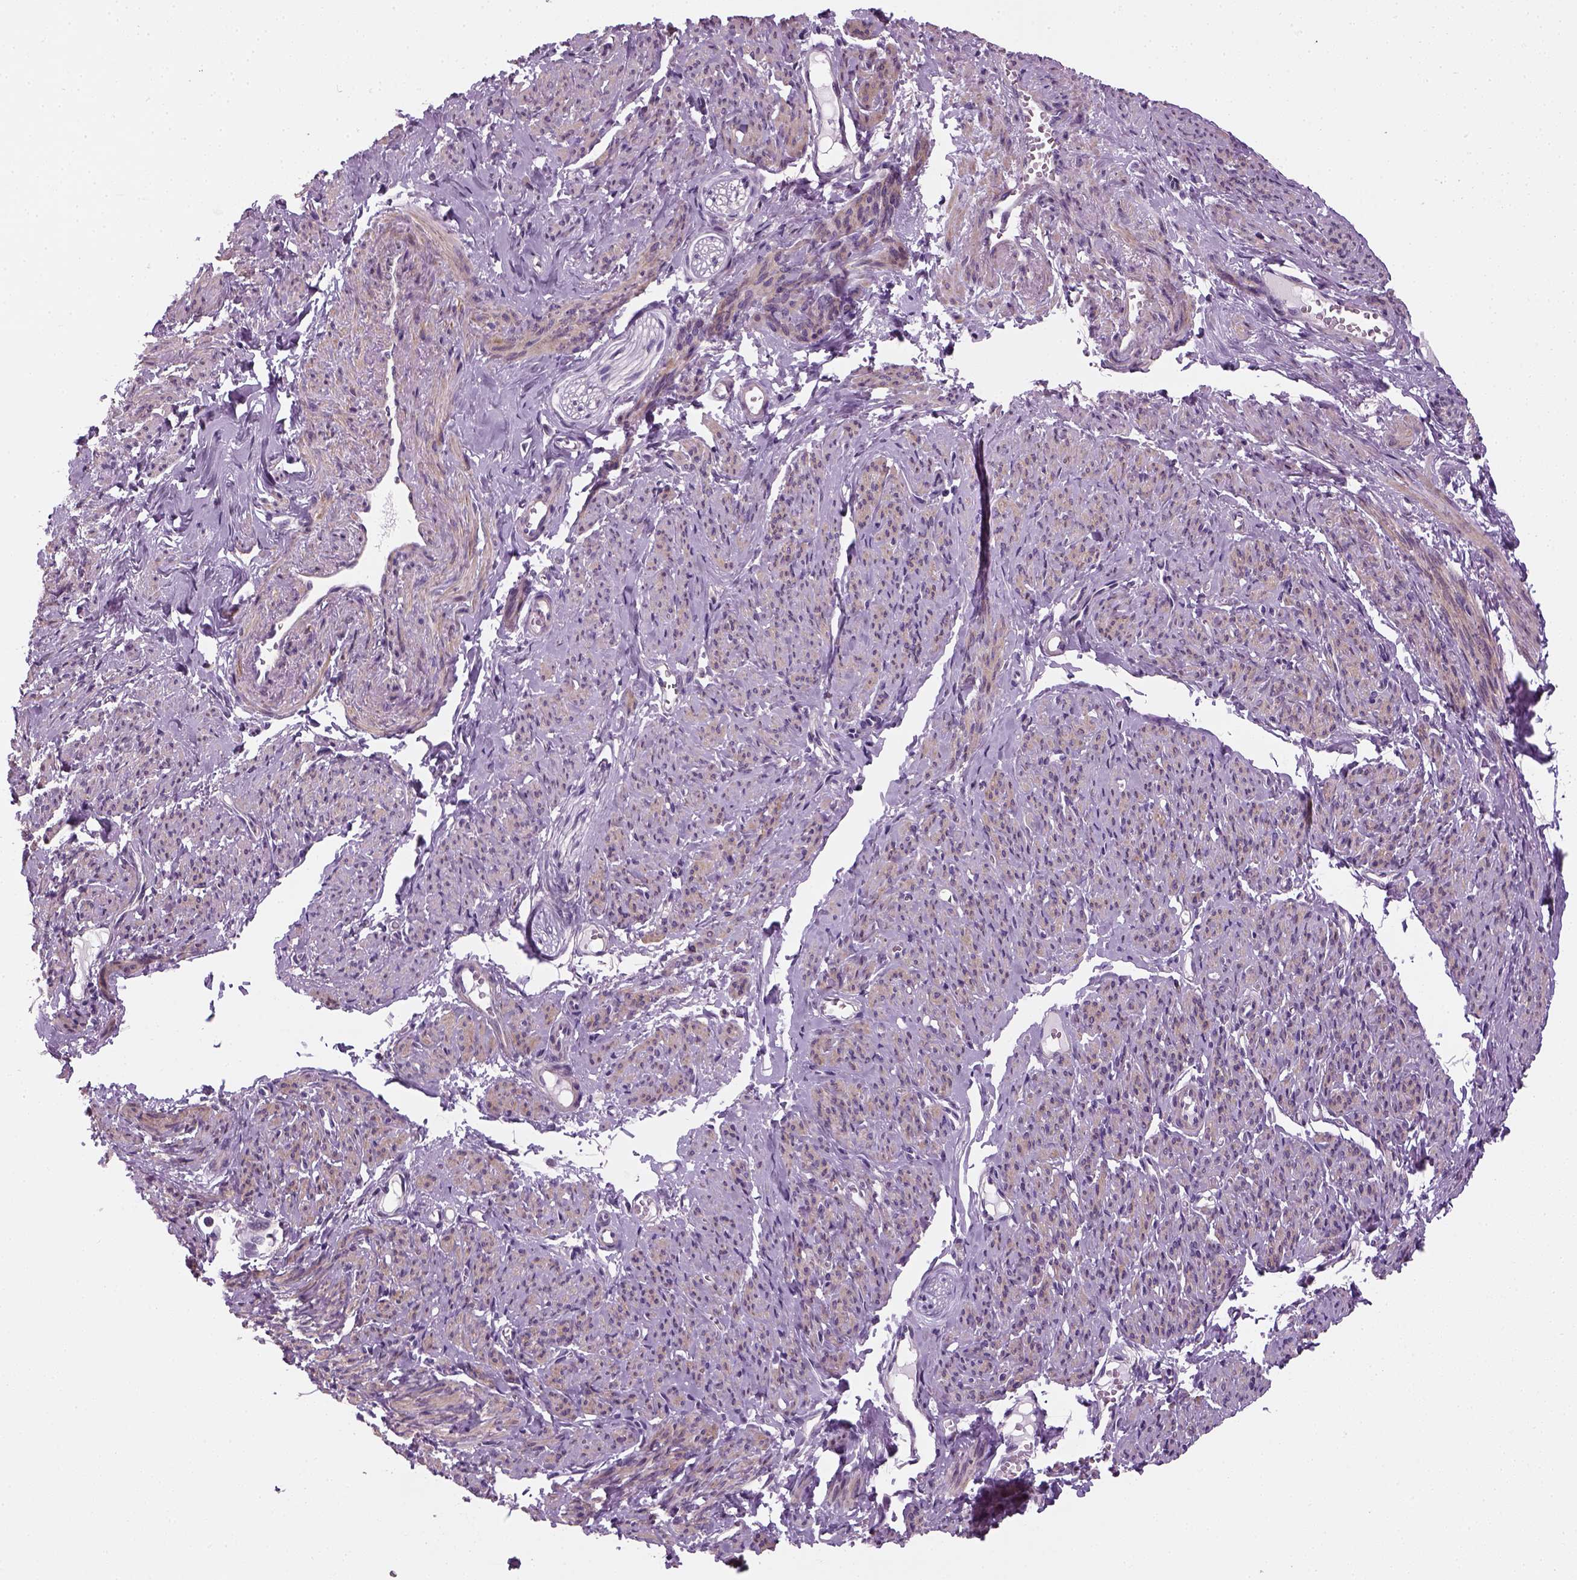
{"staining": {"intensity": "weak", "quantity": ">75%", "location": "cytoplasmic/membranous"}, "tissue": "smooth muscle", "cell_type": "Smooth muscle cells", "image_type": "normal", "snomed": [{"axis": "morphology", "description": "Normal tissue, NOS"}, {"axis": "topography", "description": "Smooth muscle"}], "caption": "Weak cytoplasmic/membranous positivity is seen in approximately >75% of smooth muscle cells in normal smooth muscle. The protein of interest is stained brown, and the nuclei are stained in blue (DAB (3,3'-diaminobenzidine) IHC with brightfield microscopy, high magnification).", "gene": "ELOVL3", "patient": {"sex": "female", "age": 65}}